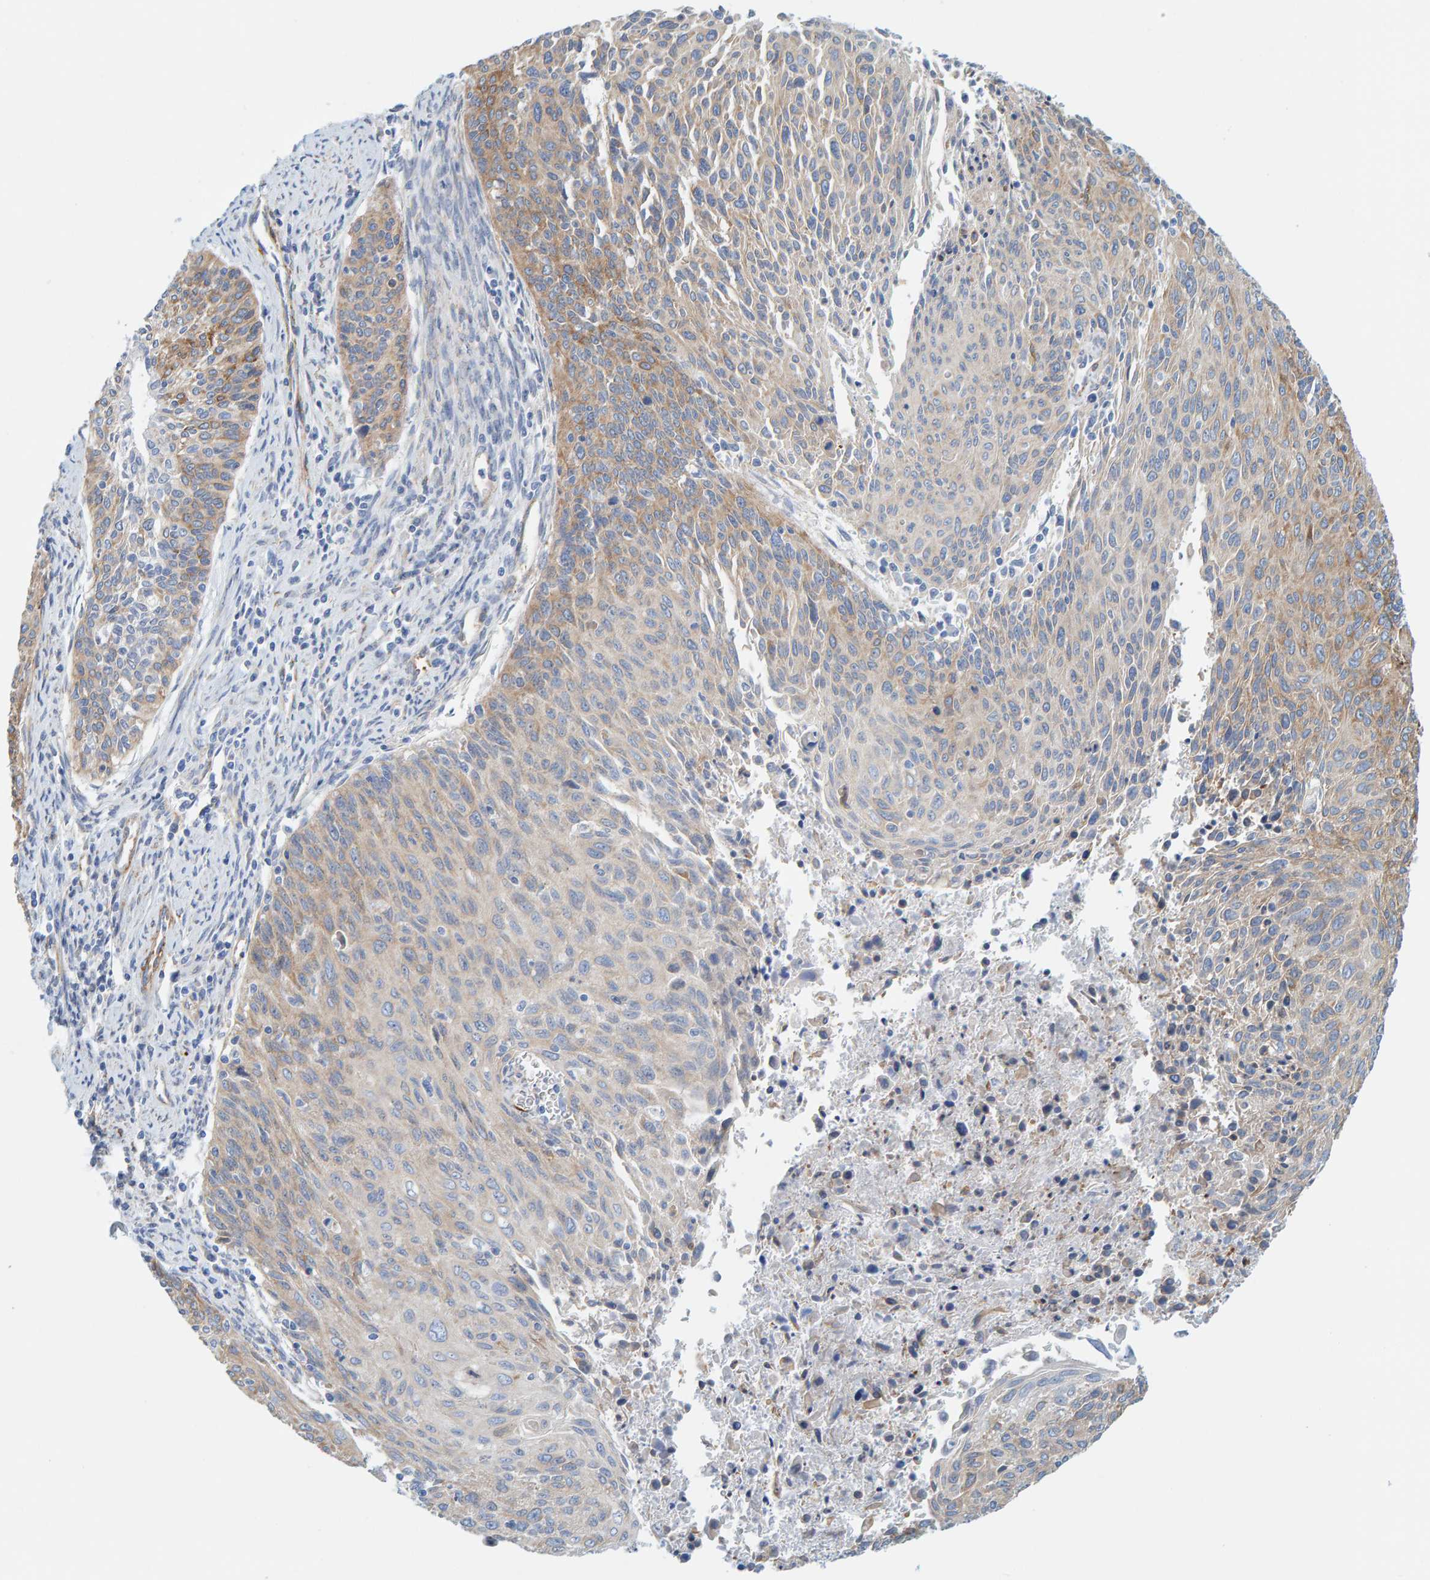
{"staining": {"intensity": "moderate", "quantity": "25%-75%", "location": "cytoplasmic/membranous"}, "tissue": "cervical cancer", "cell_type": "Tumor cells", "image_type": "cancer", "snomed": [{"axis": "morphology", "description": "Squamous cell carcinoma, NOS"}, {"axis": "topography", "description": "Cervix"}], "caption": "Tumor cells demonstrate medium levels of moderate cytoplasmic/membranous staining in about 25%-75% of cells in human cervical cancer (squamous cell carcinoma).", "gene": "MAP1B", "patient": {"sex": "female", "age": 55}}